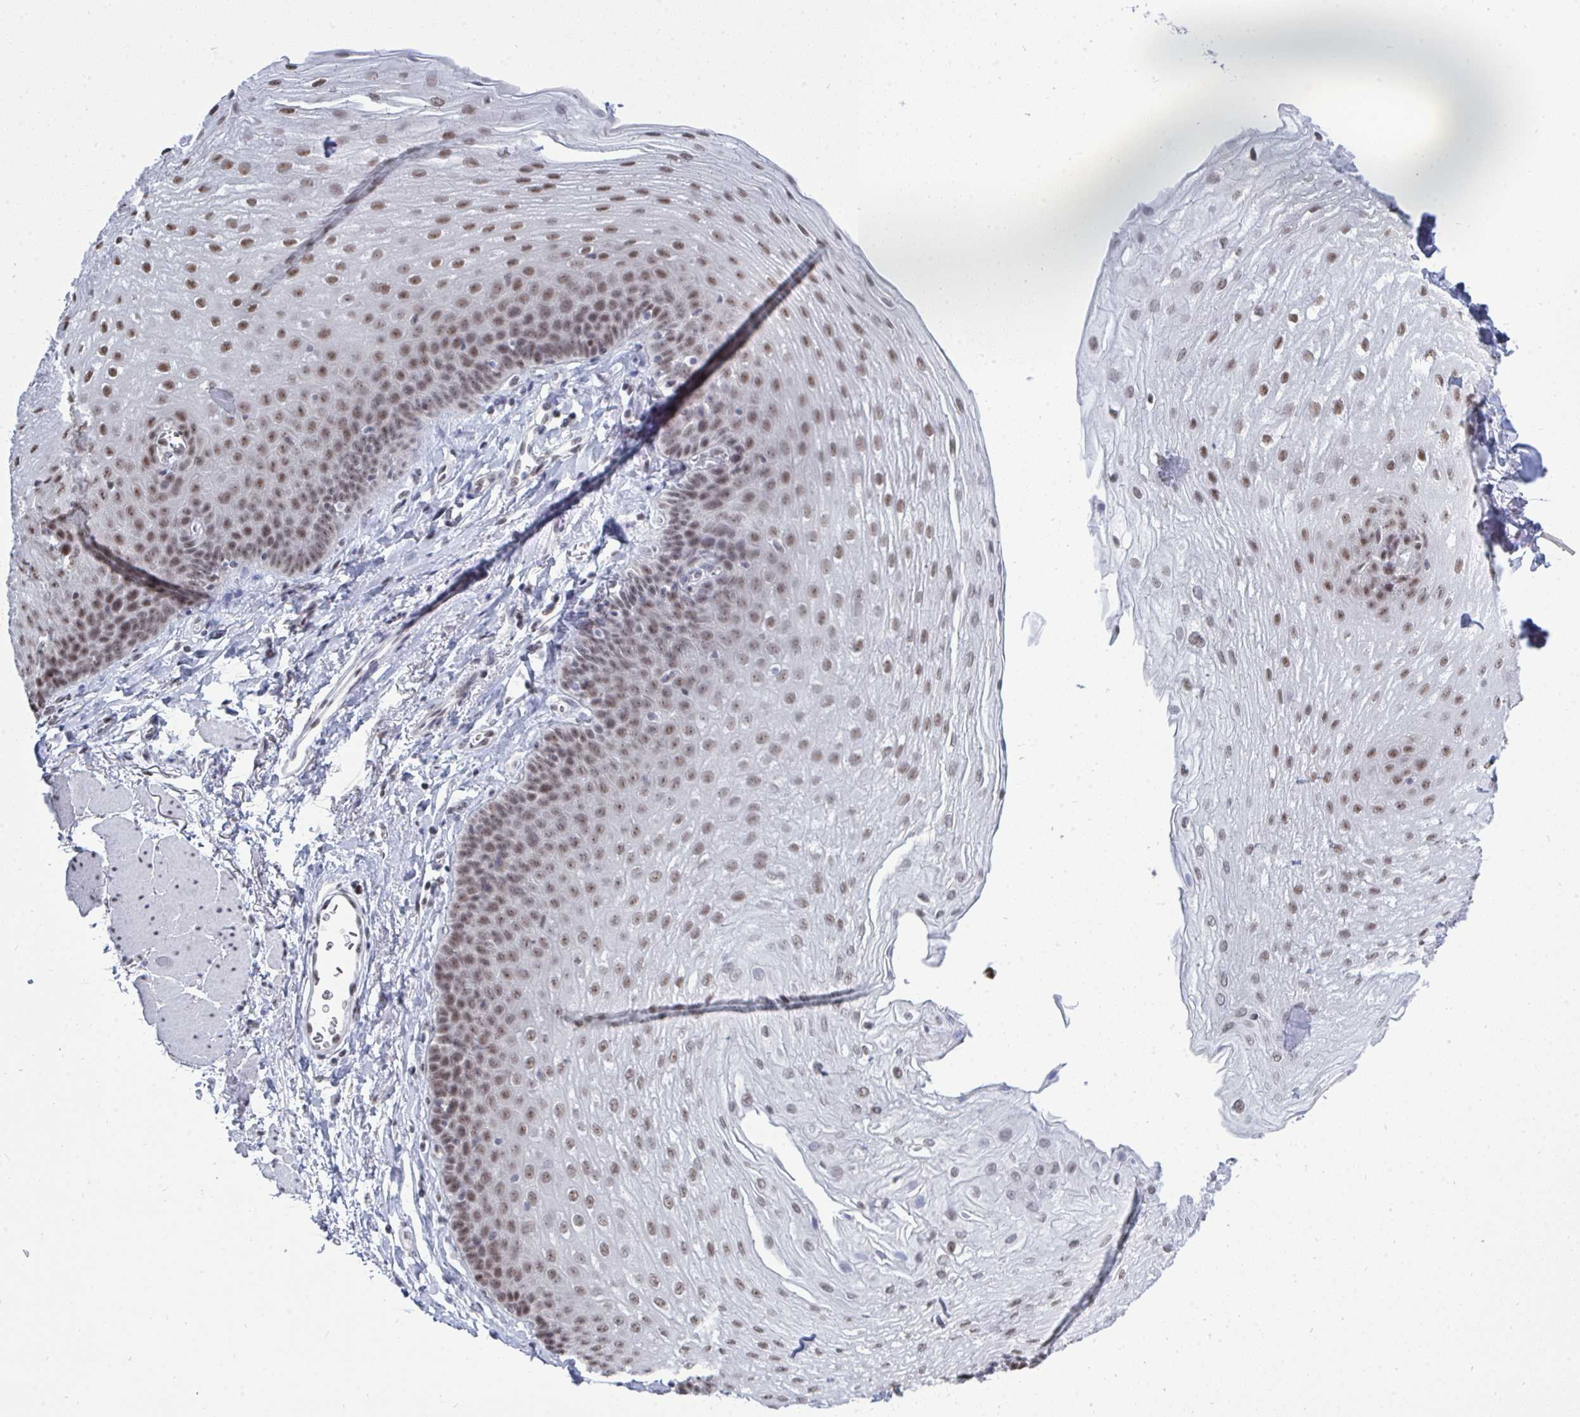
{"staining": {"intensity": "moderate", "quantity": "25%-75%", "location": "nuclear"}, "tissue": "esophagus", "cell_type": "Squamous epithelial cells", "image_type": "normal", "snomed": [{"axis": "morphology", "description": "Normal tissue, NOS"}, {"axis": "topography", "description": "Esophagus"}], "caption": "Benign esophagus was stained to show a protein in brown. There is medium levels of moderate nuclear staining in approximately 25%-75% of squamous epithelial cells.", "gene": "TRIP12", "patient": {"sex": "female", "age": 81}}